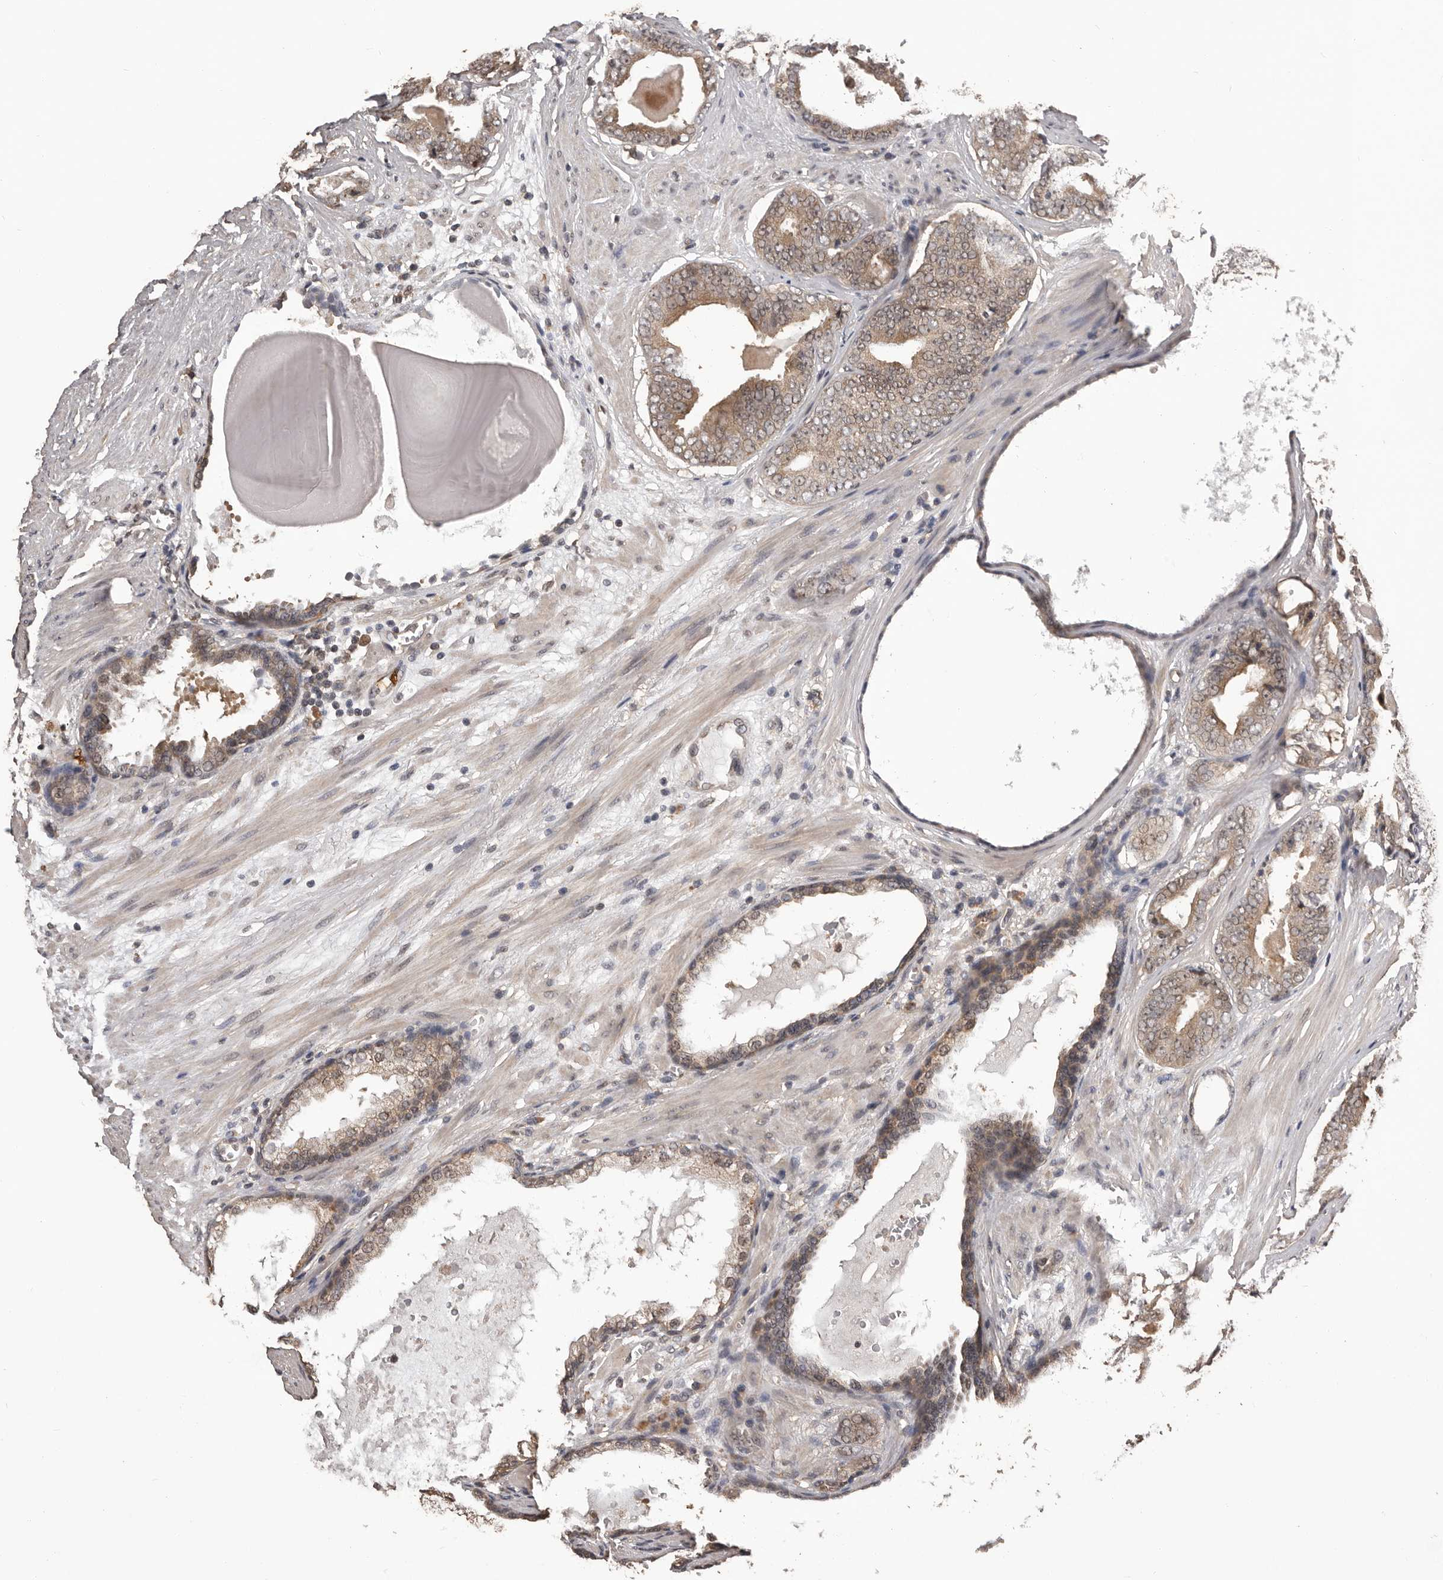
{"staining": {"intensity": "weak", "quantity": ">75%", "location": "cytoplasmic/membranous,nuclear"}, "tissue": "prostate cancer", "cell_type": "Tumor cells", "image_type": "cancer", "snomed": [{"axis": "morphology", "description": "Adenocarcinoma, Medium grade"}, {"axis": "topography", "description": "Prostate"}], "caption": "Prostate medium-grade adenocarcinoma was stained to show a protein in brown. There is low levels of weak cytoplasmic/membranous and nuclear expression in about >75% of tumor cells.", "gene": "VPS37A", "patient": {"sex": "male", "age": 79}}